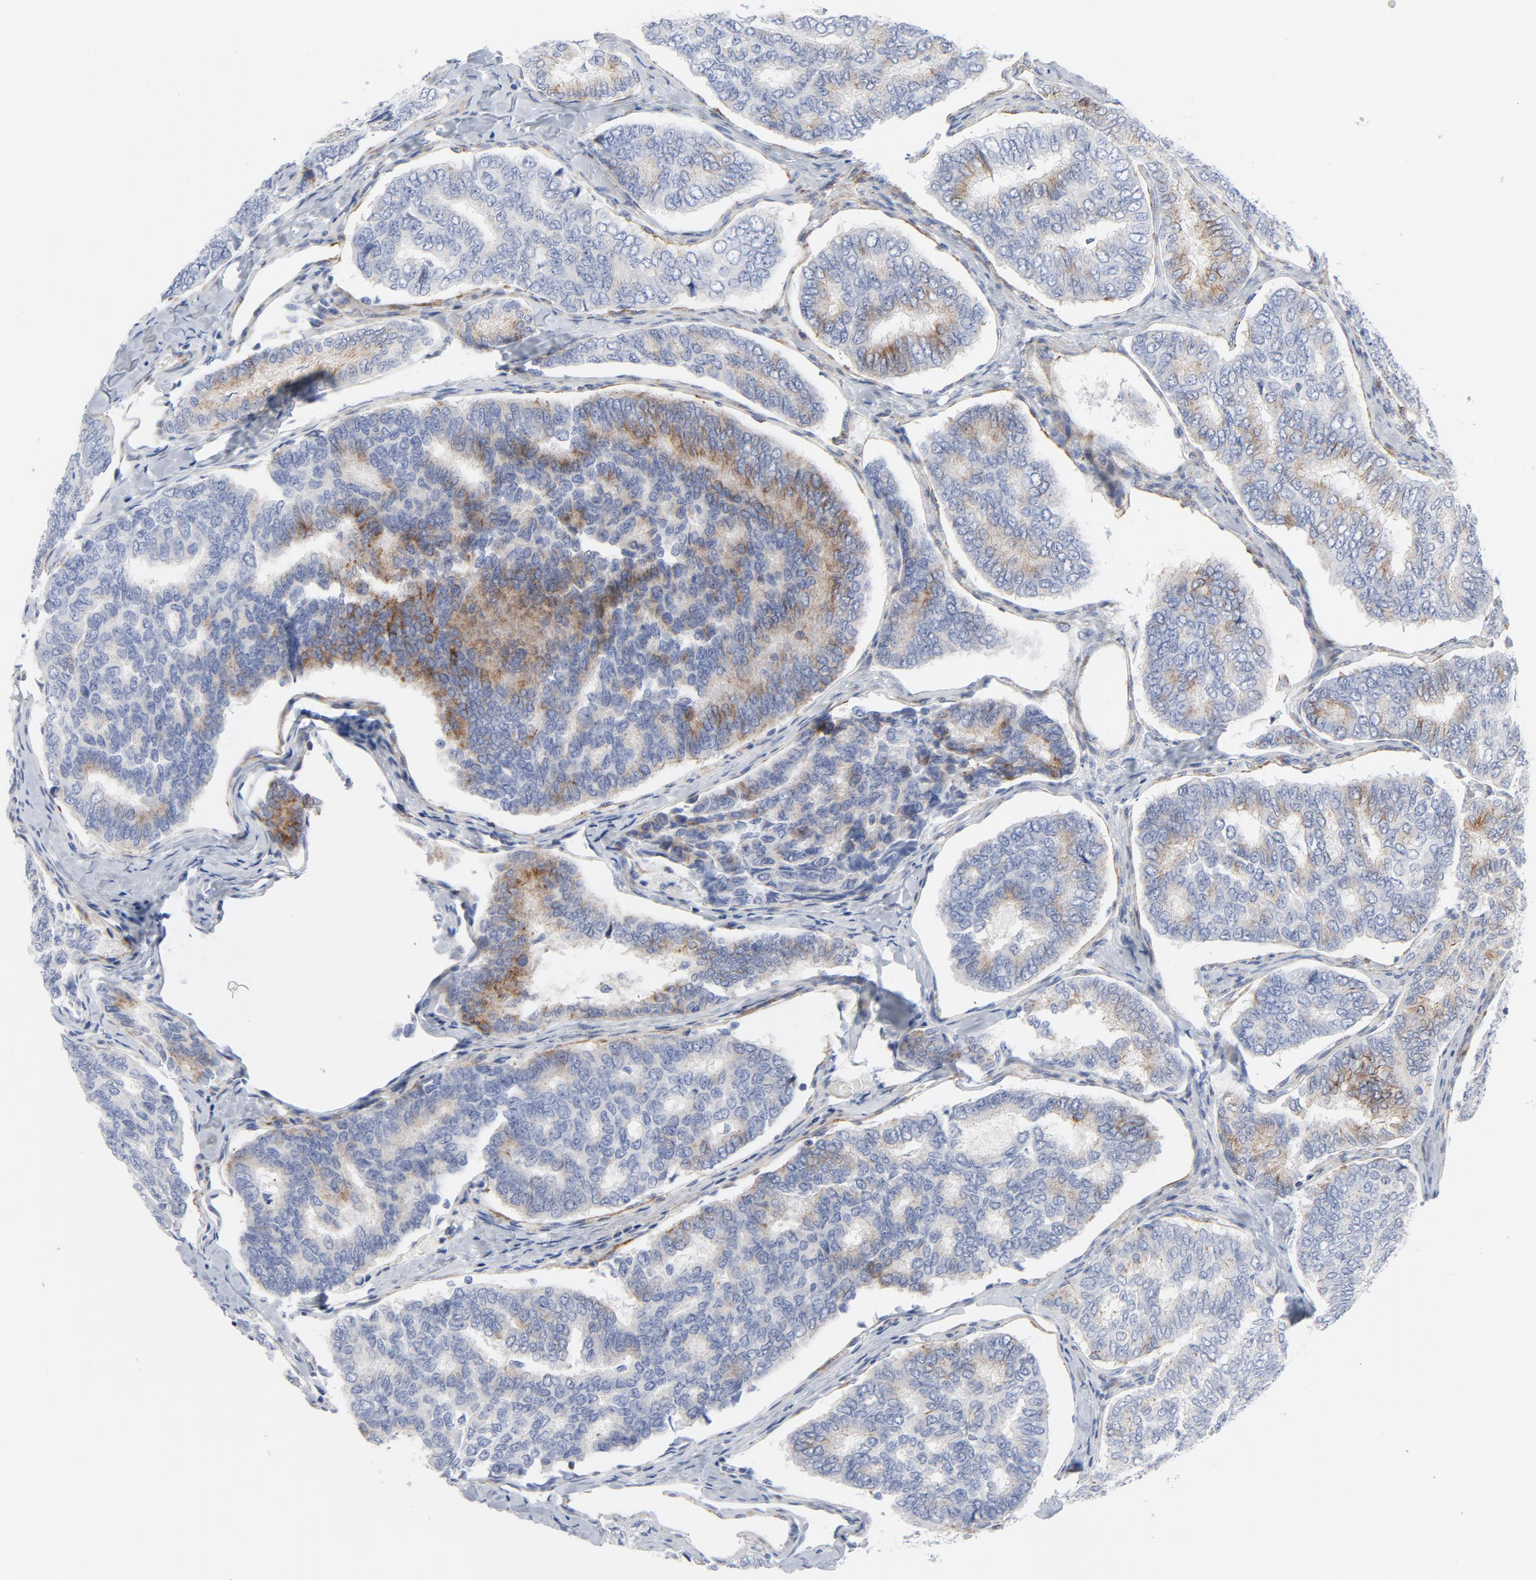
{"staining": {"intensity": "weak", "quantity": "<25%", "location": "cytoplasmic/membranous"}, "tissue": "thyroid cancer", "cell_type": "Tumor cells", "image_type": "cancer", "snomed": [{"axis": "morphology", "description": "Papillary adenocarcinoma, NOS"}, {"axis": "topography", "description": "Thyroid gland"}], "caption": "Protein analysis of papillary adenocarcinoma (thyroid) demonstrates no significant staining in tumor cells.", "gene": "TUBB1", "patient": {"sex": "female", "age": 35}}